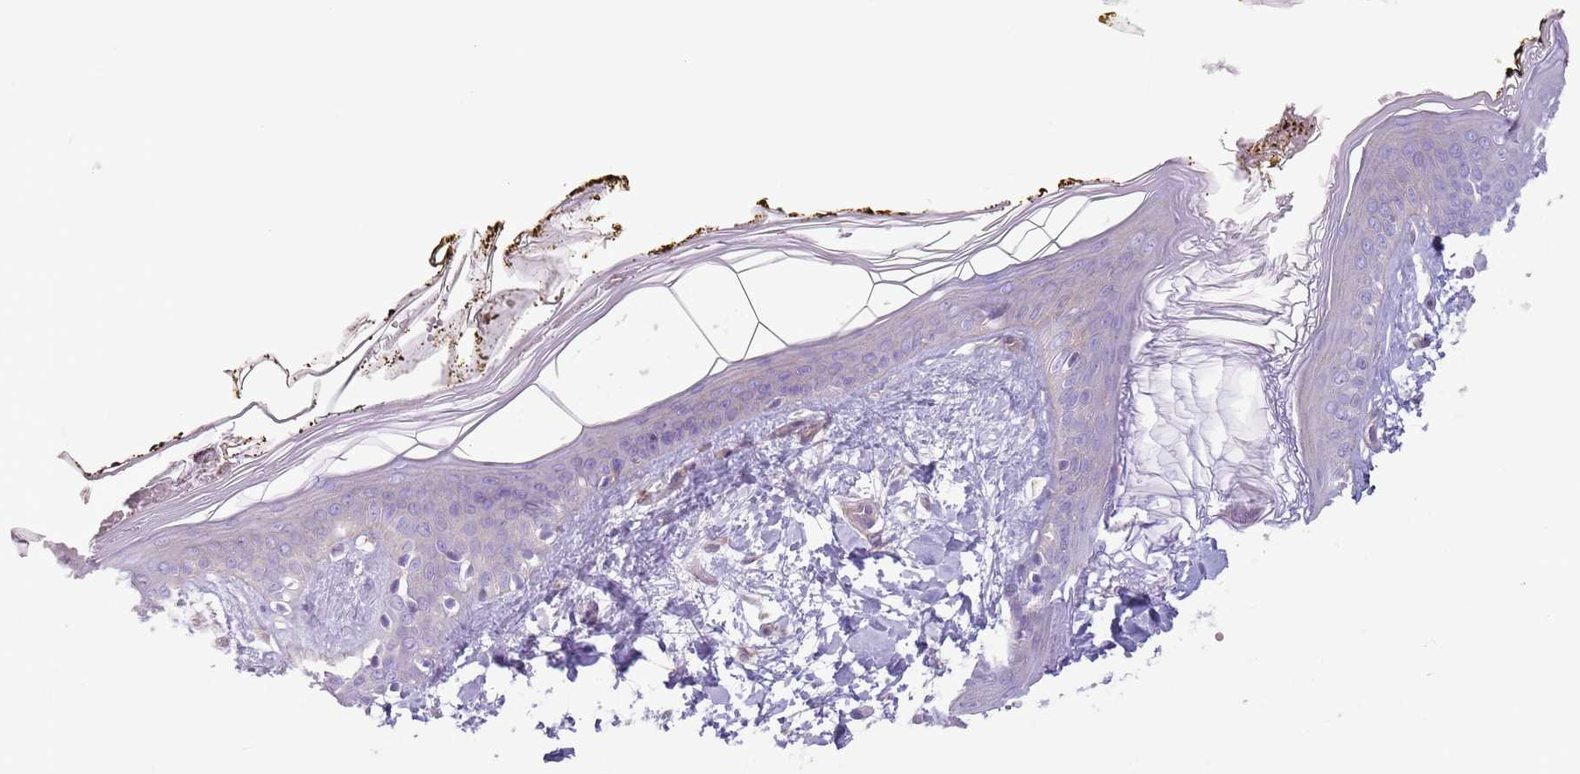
{"staining": {"intensity": "weak", "quantity": "25%-75%", "location": "cytoplasmic/membranous"}, "tissue": "skin", "cell_type": "Fibroblasts", "image_type": "normal", "snomed": [{"axis": "morphology", "description": "Normal tissue, NOS"}, {"axis": "topography", "description": "Skin"}], "caption": "This is an image of immunohistochemistry (IHC) staining of benign skin, which shows weak staining in the cytoplasmic/membranous of fibroblasts.", "gene": "RBP3", "patient": {"sex": "female", "age": 34}}